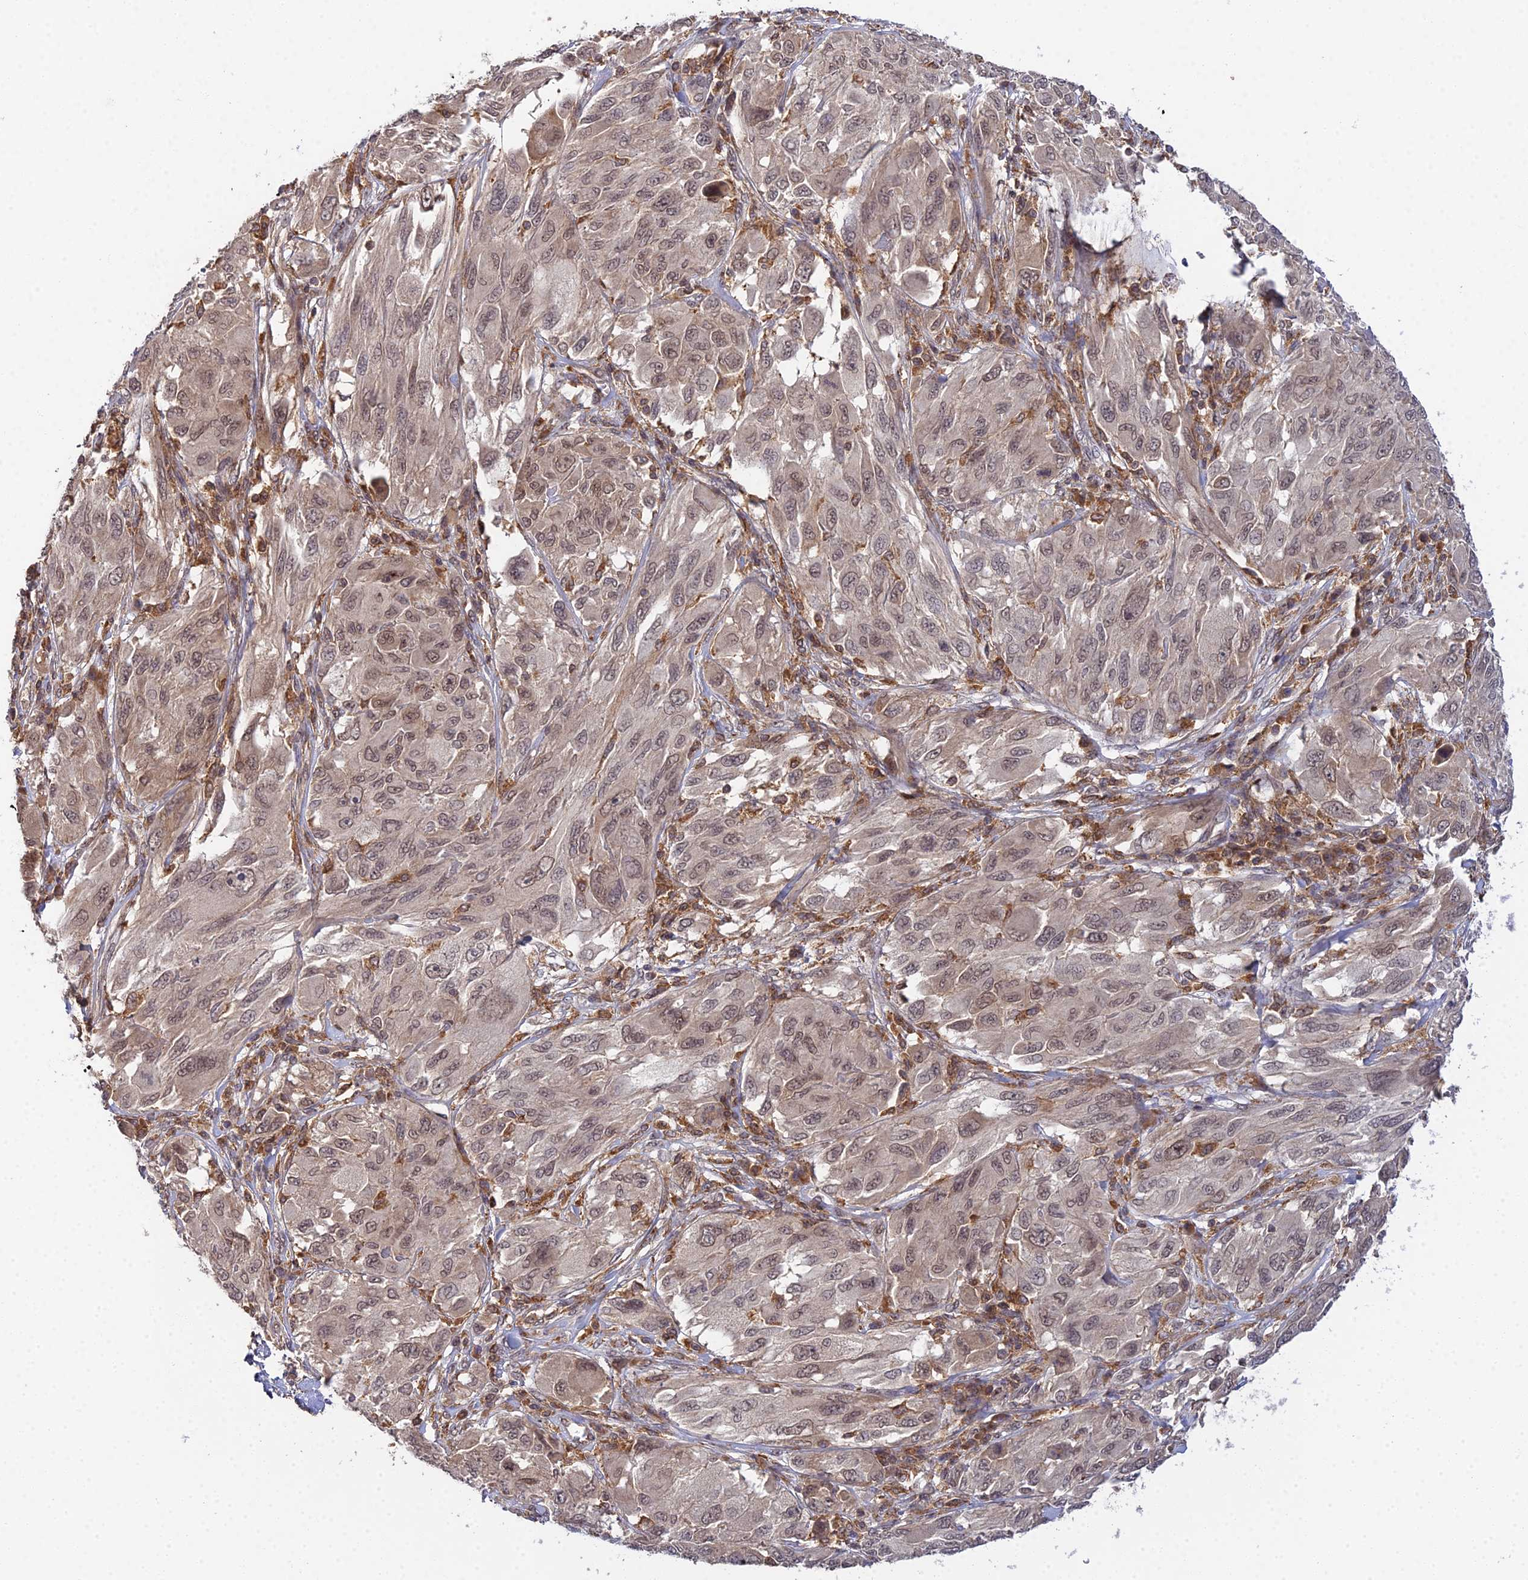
{"staining": {"intensity": "moderate", "quantity": ">75%", "location": "nuclear"}, "tissue": "melanoma", "cell_type": "Tumor cells", "image_type": "cancer", "snomed": [{"axis": "morphology", "description": "Malignant melanoma, NOS"}, {"axis": "topography", "description": "Skin"}], "caption": "DAB (3,3'-diaminobenzidine) immunohistochemical staining of human malignant melanoma shows moderate nuclear protein positivity in about >75% of tumor cells.", "gene": "TPRX1", "patient": {"sex": "female", "age": 91}}